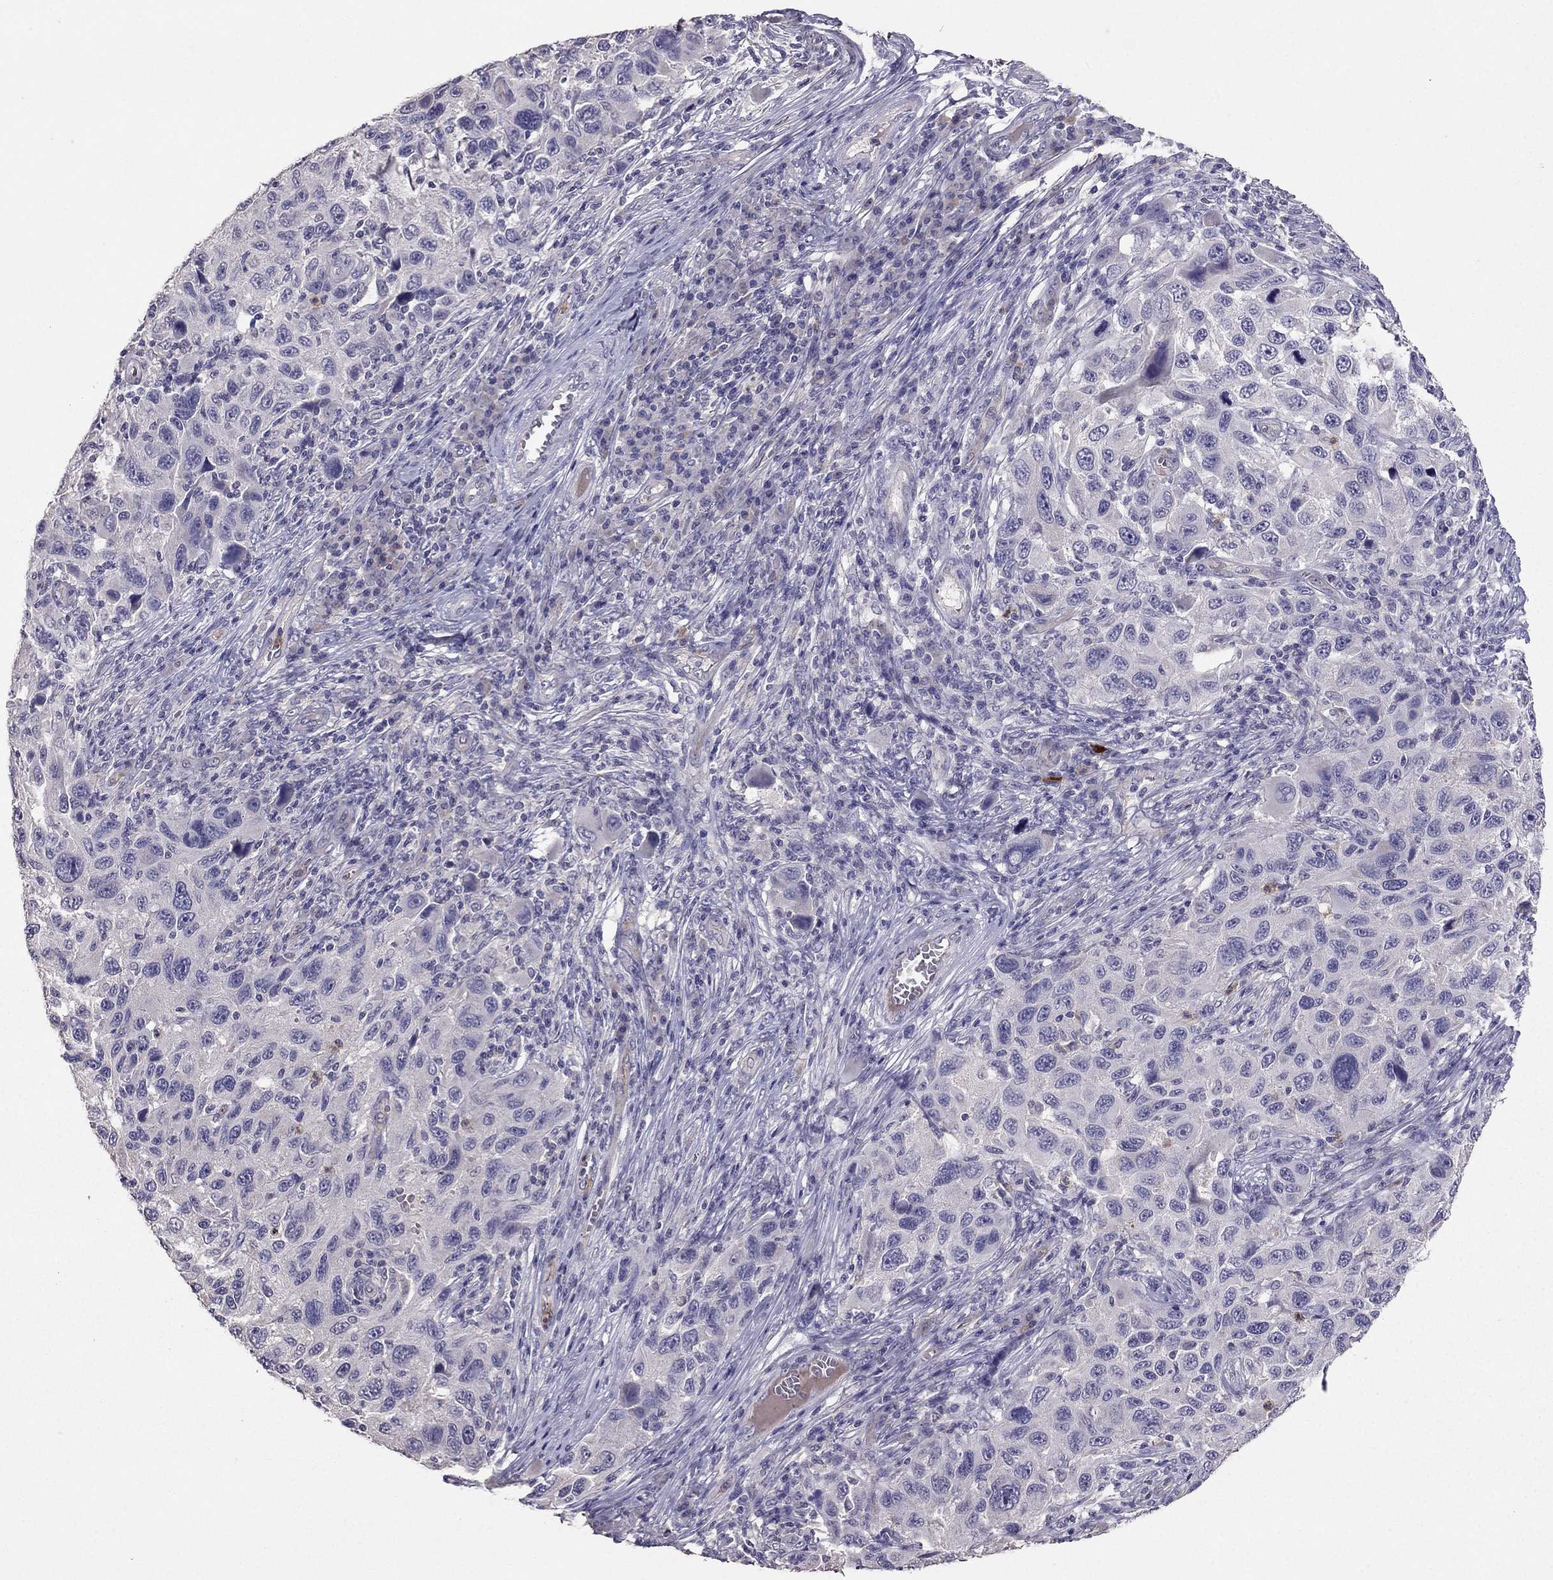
{"staining": {"intensity": "negative", "quantity": "none", "location": "none"}, "tissue": "melanoma", "cell_type": "Tumor cells", "image_type": "cancer", "snomed": [{"axis": "morphology", "description": "Malignant melanoma, NOS"}, {"axis": "topography", "description": "Skin"}], "caption": "The immunohistochemistry (IHC) photomicrograph has no significant positivity in tumor cells of malignant melanoma tissue.", "gene": "RFLNB", "patient": {"sex": "male", "age": 53}}